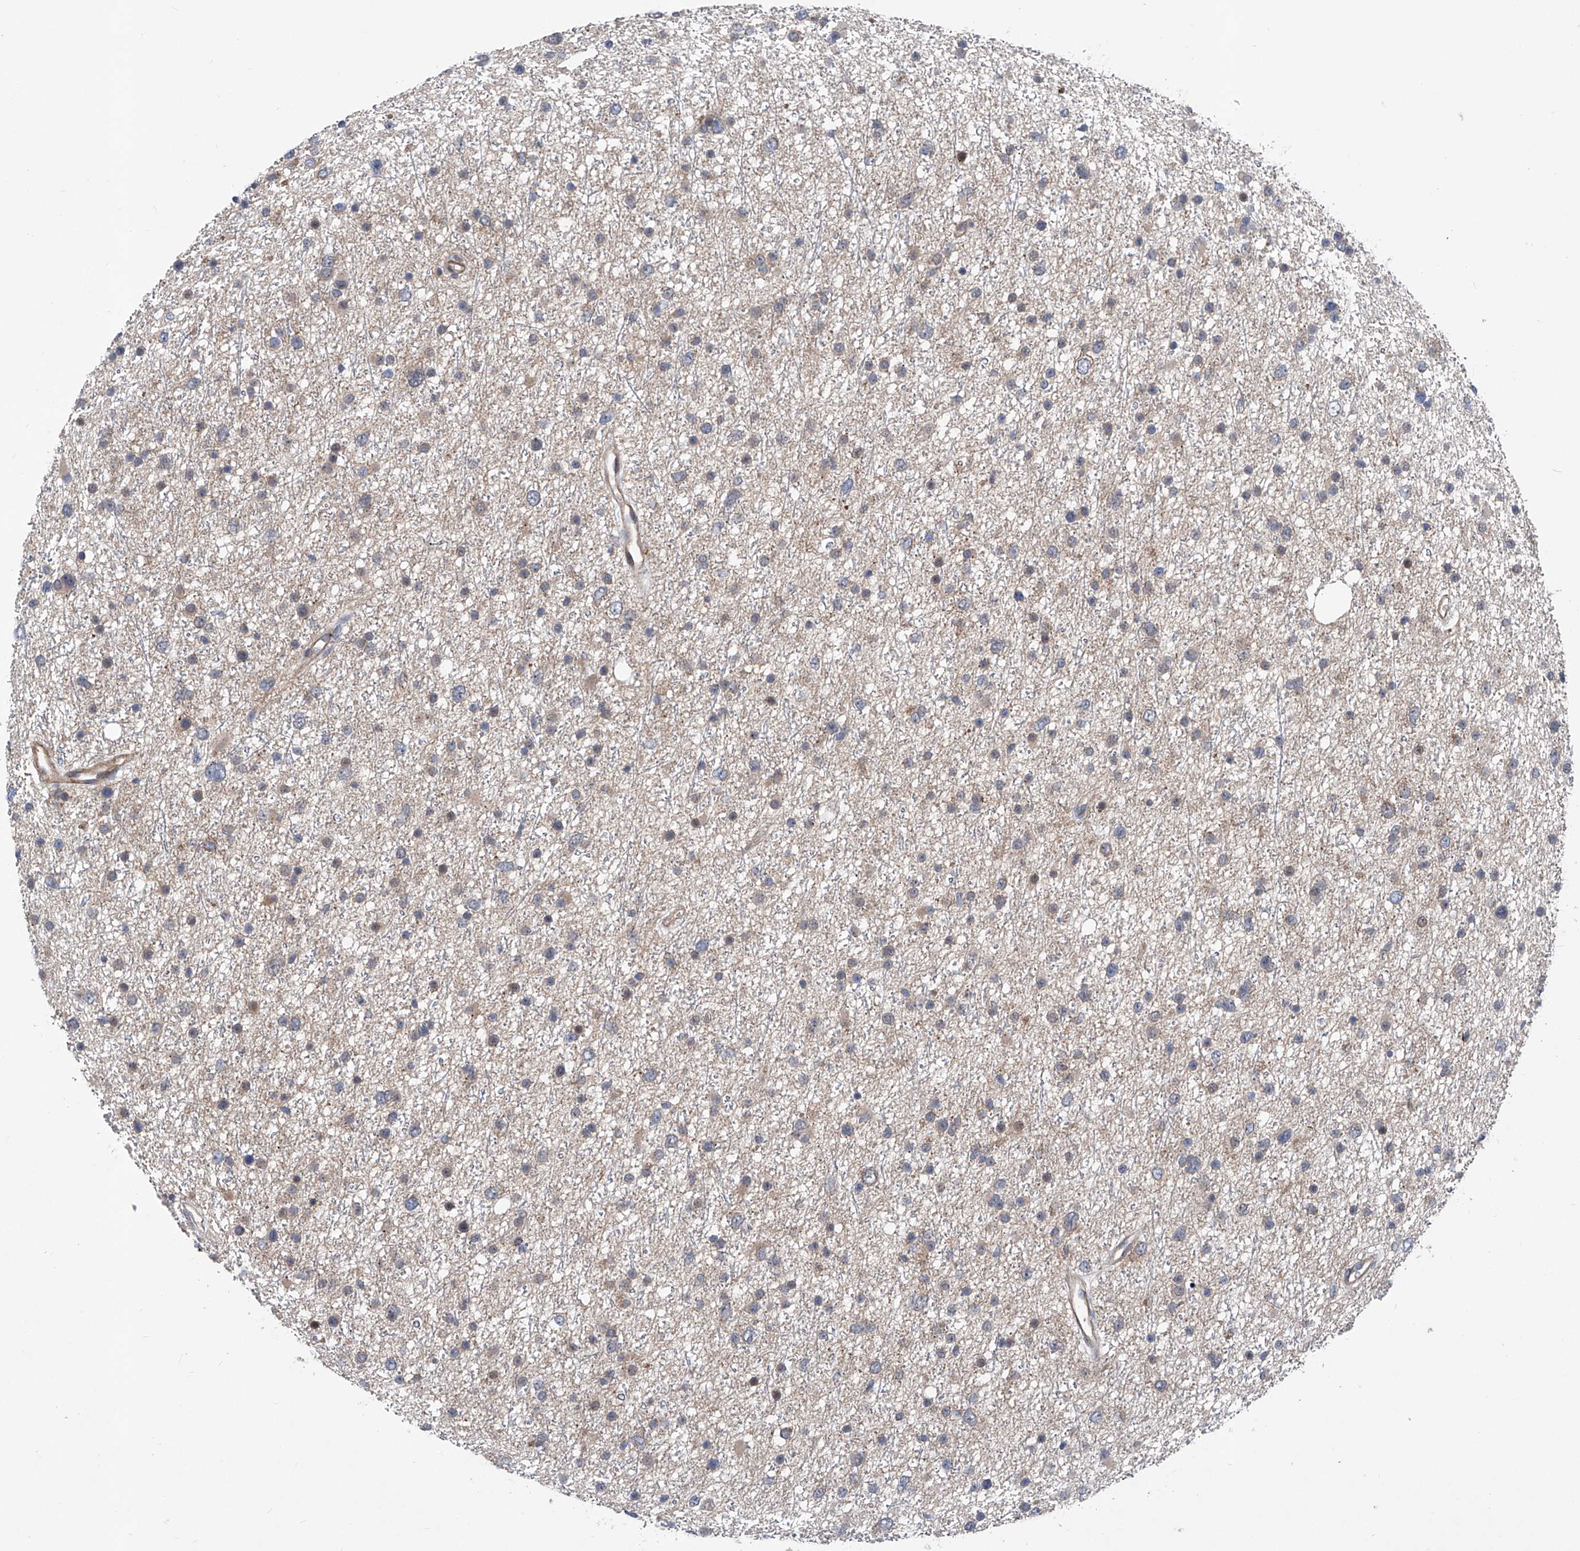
{"staining": {"intensity": "negative", "quantity": "none", "location": "none"}, "tissue": "glioma", "cell_type": "Tumor cells", "image_type": "cancer", "snomed": [{"axis": "morphology", "description": "Glioma, malignant, Low grade"}, {"axis": "topography", "description": "Cerebral cortex"}], "caption": "Glioma was stained to show a protein in brown. There is no significant positivity in tumor cells.", "gene": "NT5C3A", "patient": {"sex": "female", "age": 39}}